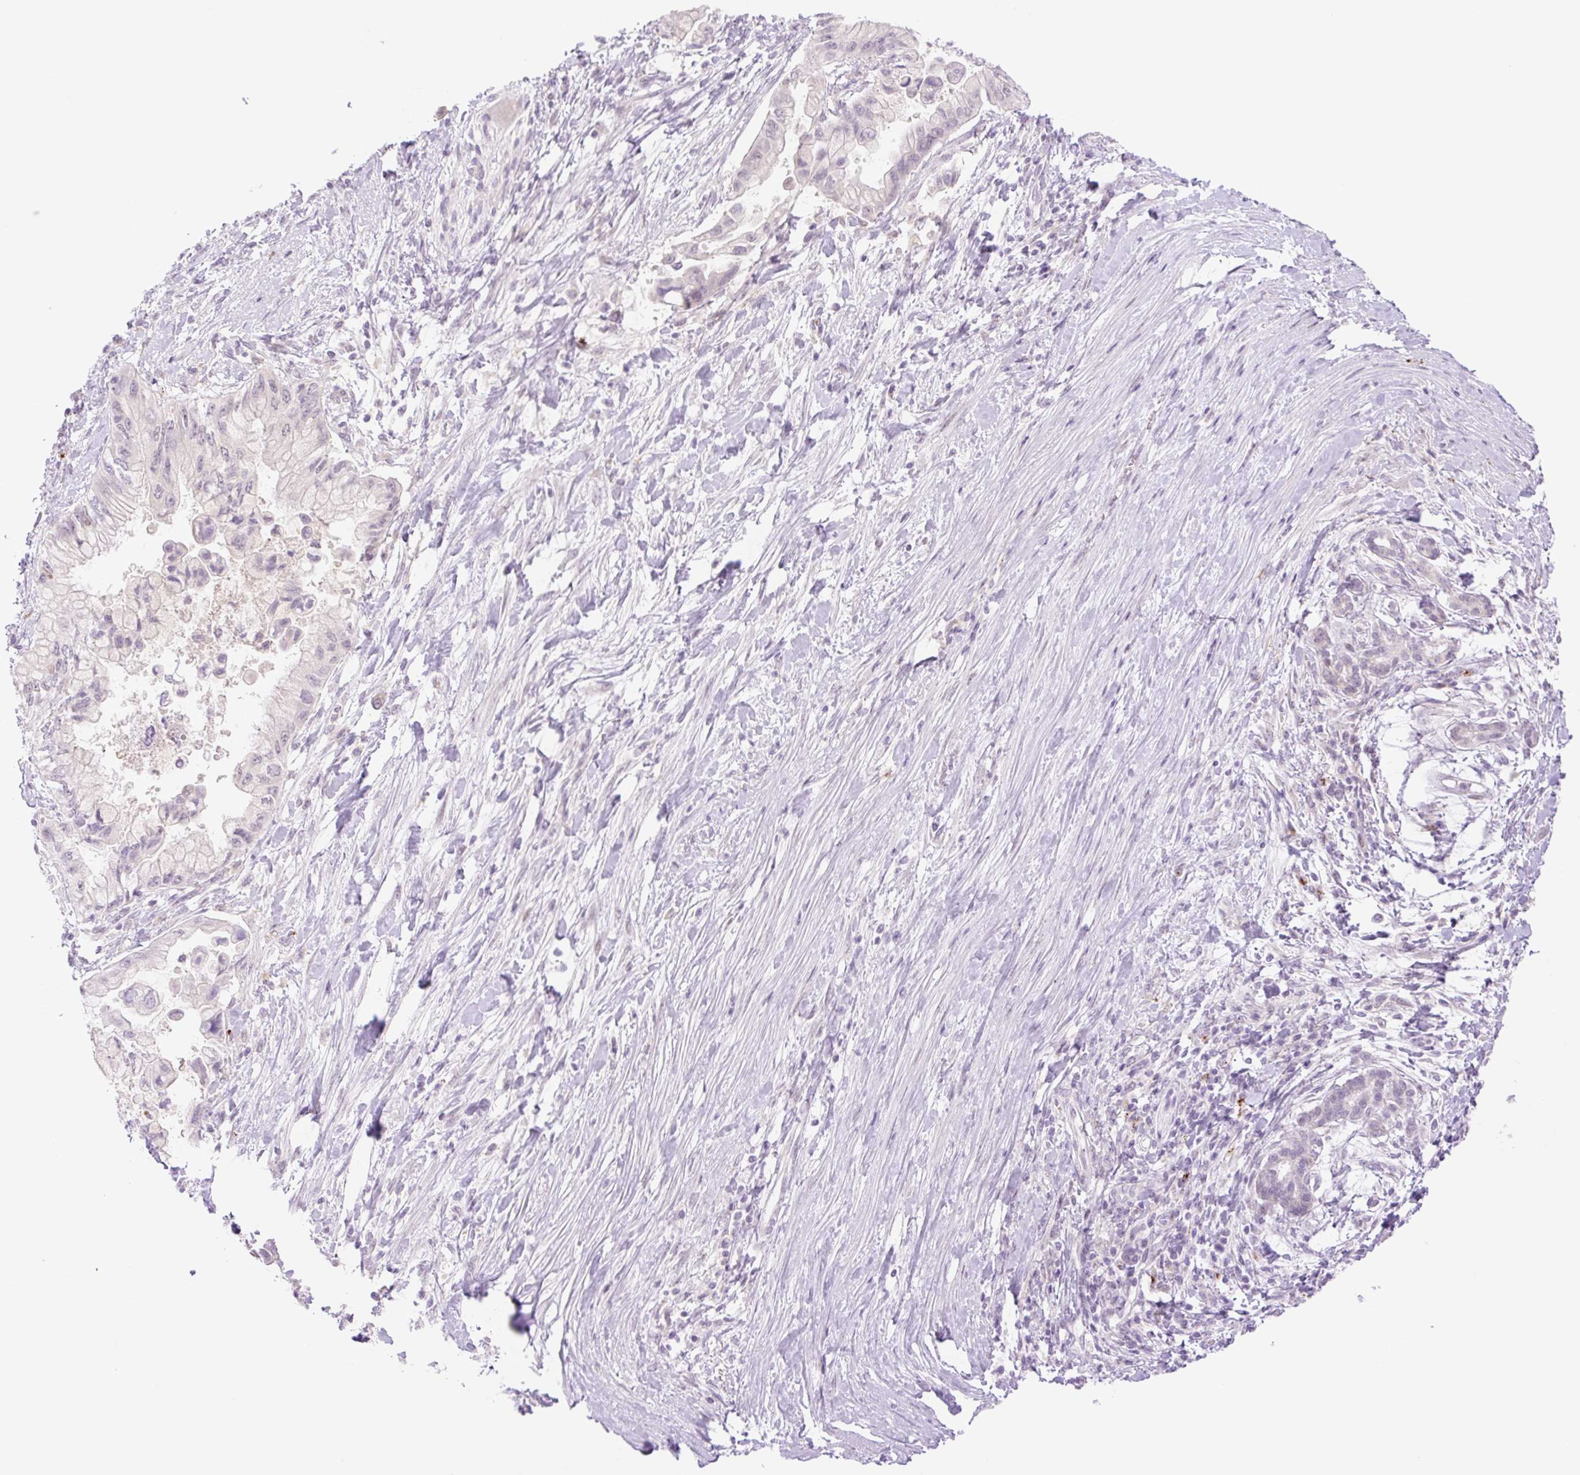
{"staining": {"intensity": "negative", "quantity": "none", "location": "none"}, "tissue": "pancreatic cancer", "cell_type": "Tumor cells", "image_type": "cancer", "snomed": [{"axis": "morphology", "description": "Adenocarcinoma, NOS"}, {"axis": "topography", "description": "Pancreas"}], "caption": "High magnification brightfield microscopy of pancreatic cancer (adenocarcinoma) stained with DAB (brown) and counterstained with hematoxylin (blue): tumor cells show no significant expression. (DAB IHC visualized using brightfield microscopy, high magnification).", "gene": "SPRYD4", "patient": {"sex": "male", "age": 48}}